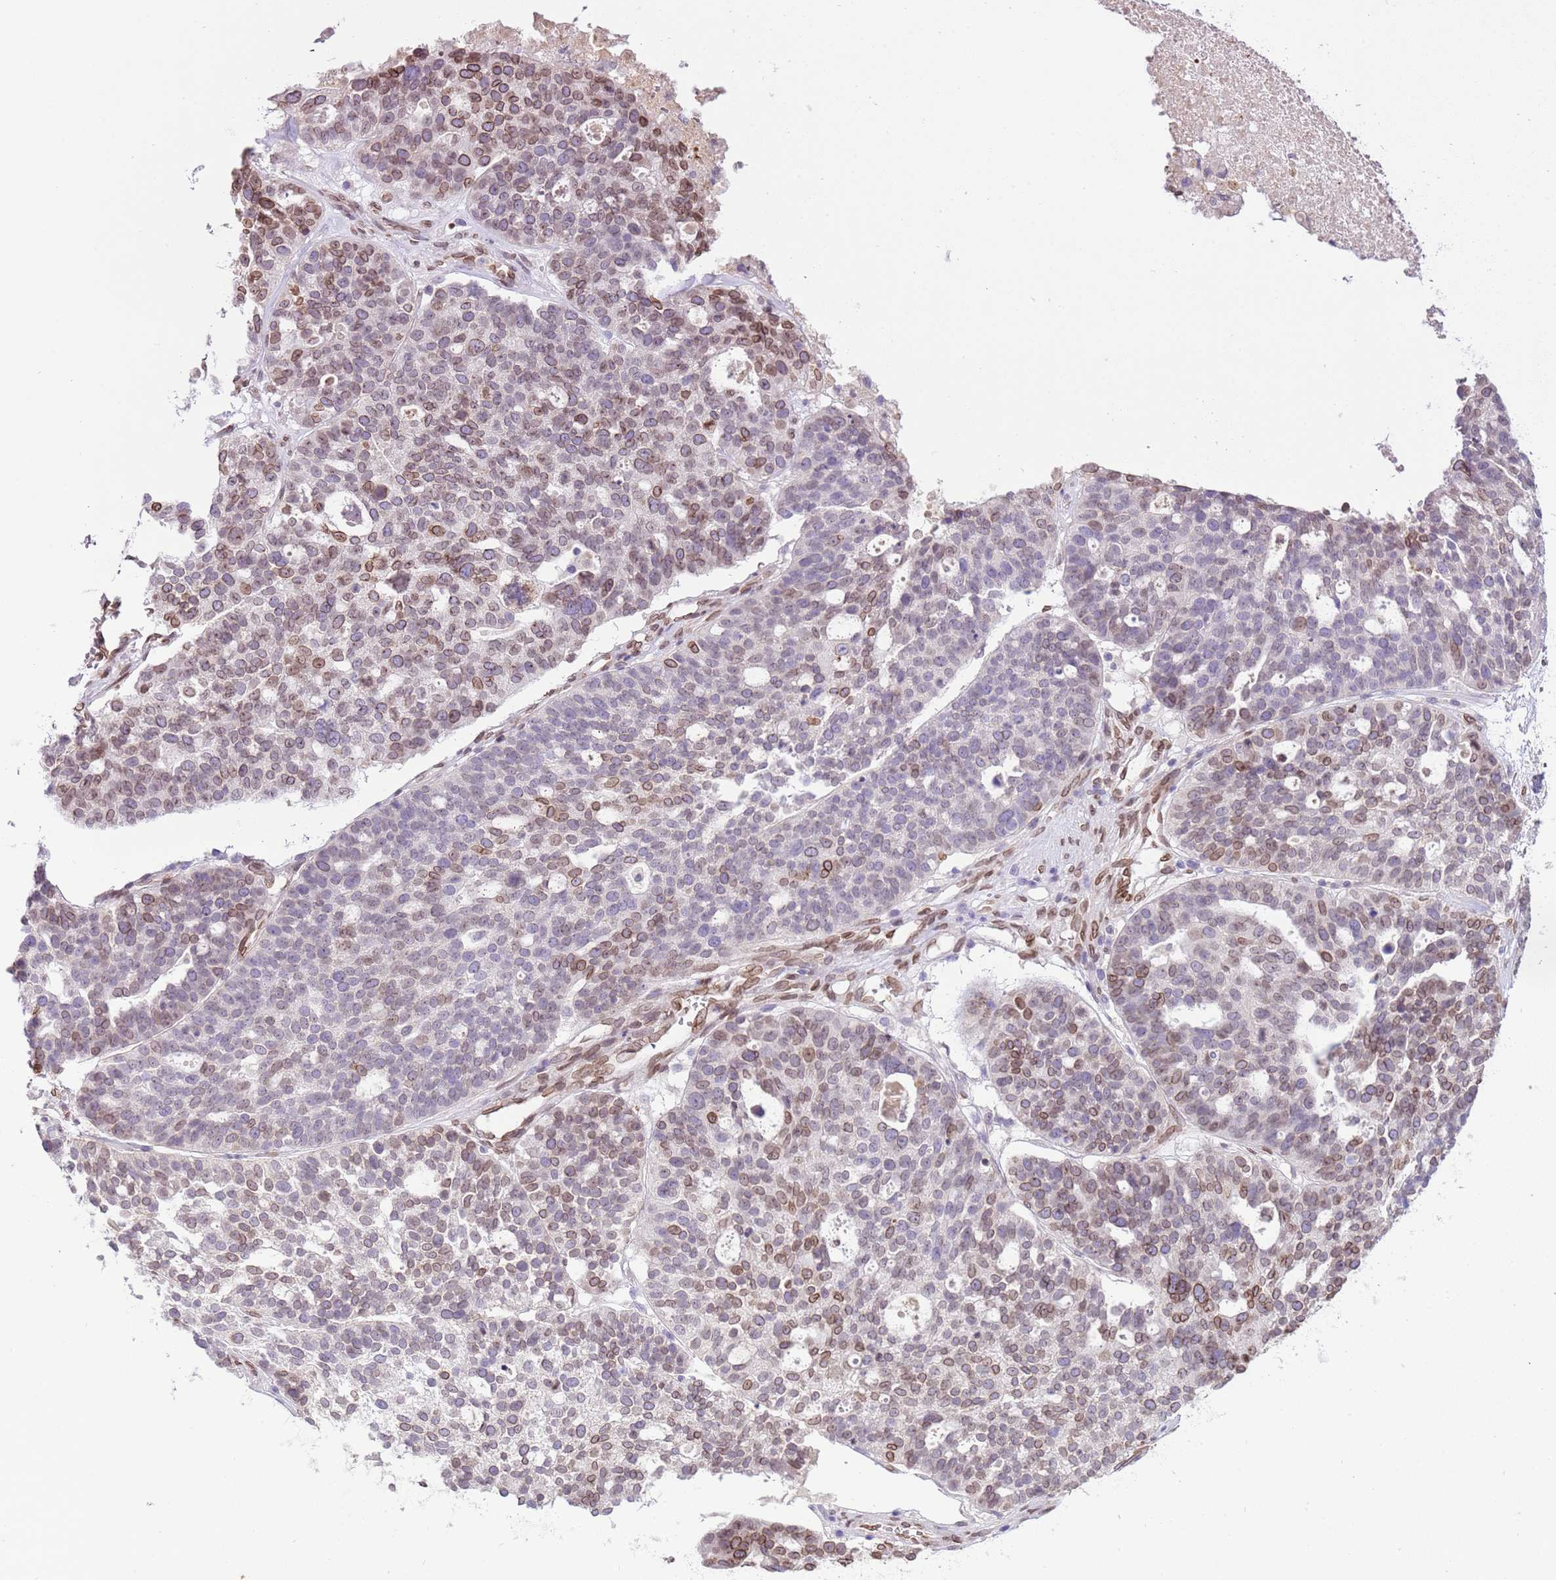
{"staining": {"intensity": "moderate", "quantity": "25%-75%", "location": "cytoplasmic/membranous,nuclear"}, "tissue": "ovarian cancer", "cell_type": "Tumor cells", "image_type": "cancer", "snomed": [{"axis": "morphology", "description": "Cystadenocarcinoma, serous, NOS"}, {"axis": "topography", "description": "Ovary"}], "caption": "A high-resolution micrograph shows IHC staining of ovarian serous cystadenocarcinoma, which exhibits moderate cytoplasmic/membranous and nuclear positivity in approximately 25%-75% of tumor cells. (DAB IHC, brown staining for protein, blue staining for nuclei).", "gene": "TMEM47", "patient": {"sex": "female", "age": 59}}